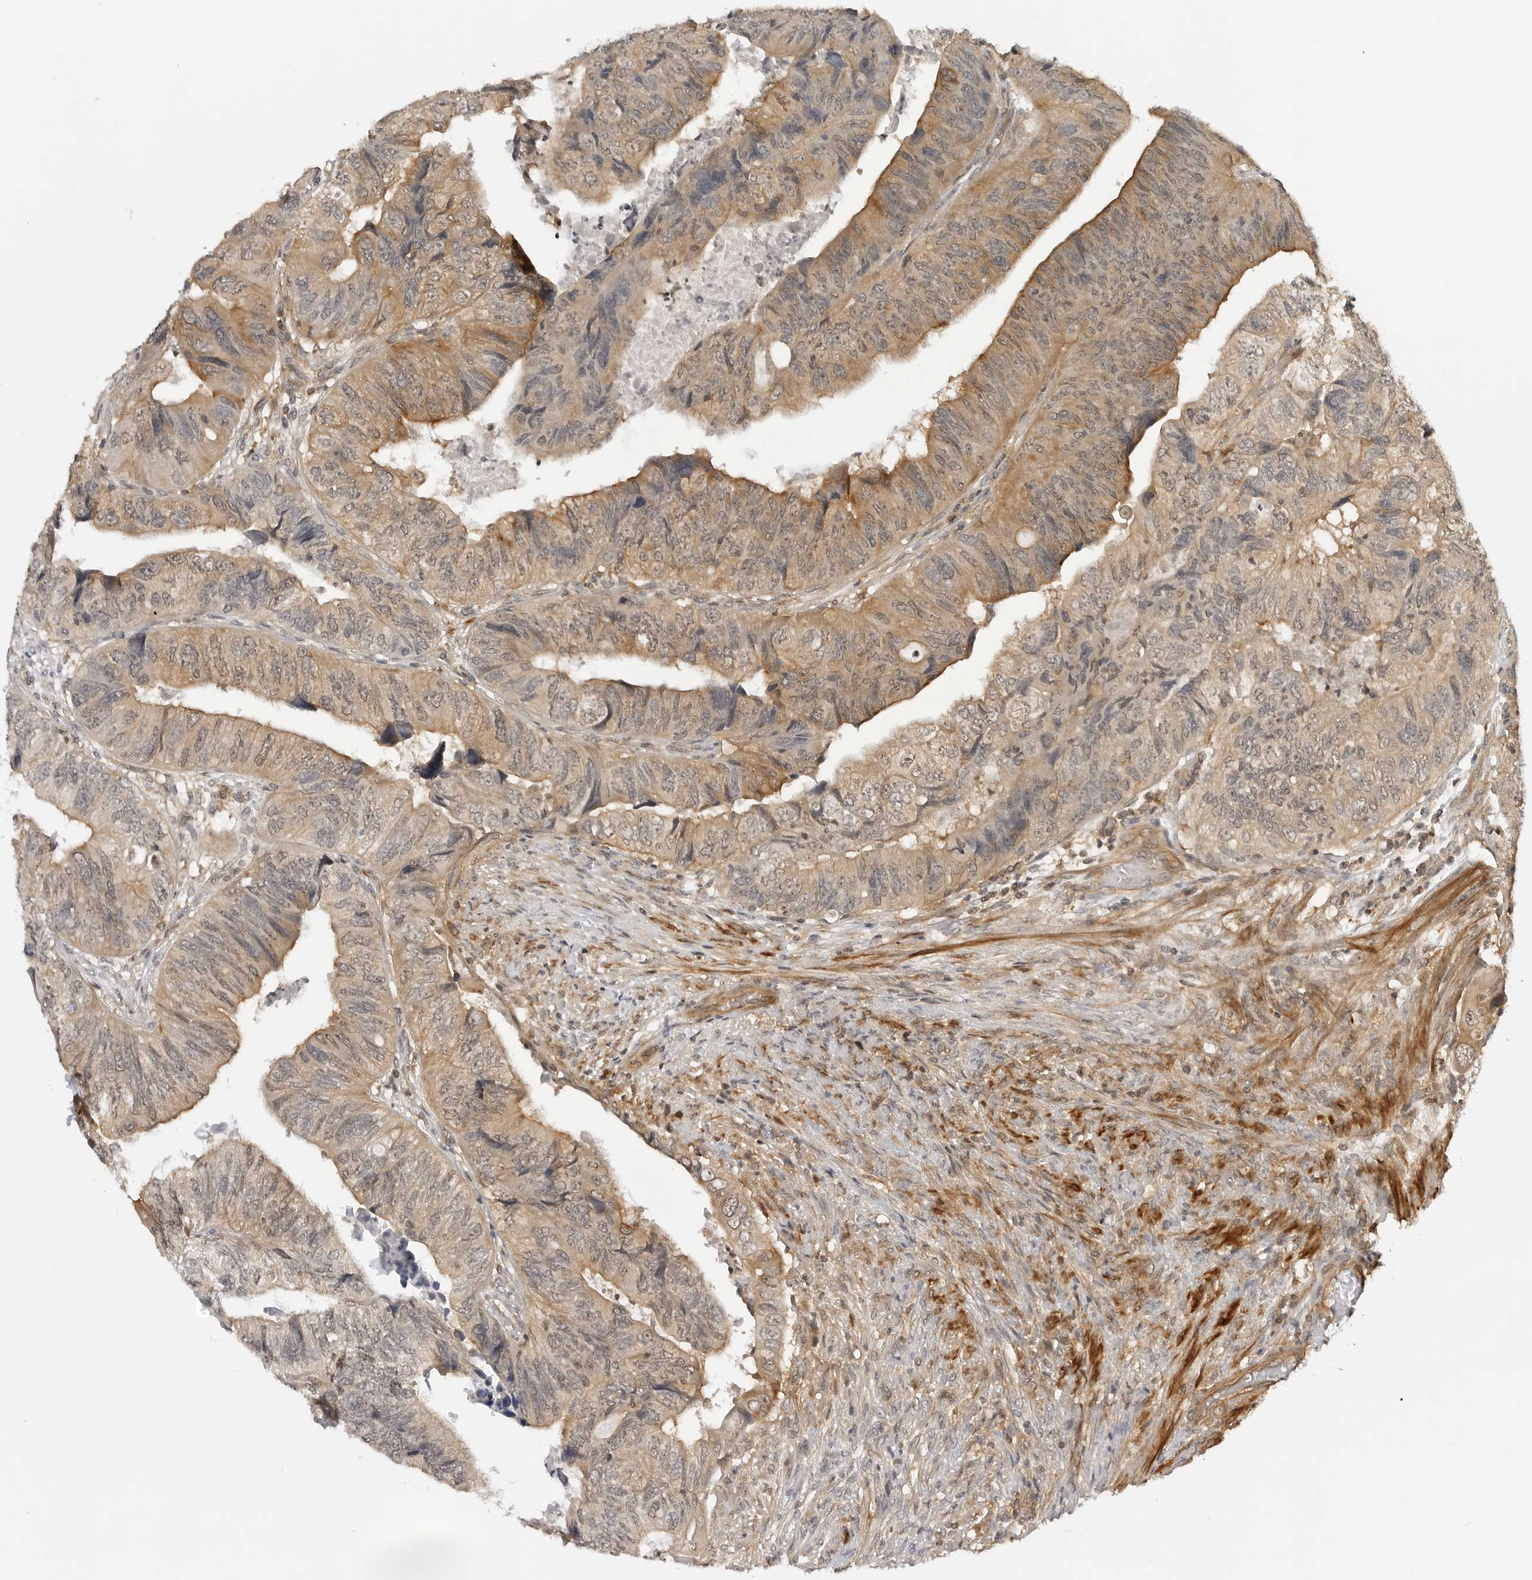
{"staining": {"intensity": "moderate", "quantity": "25%-75%", "location": "cytoplasmic/membranous"}, "tissue": "colorectal cancer", "cell_type": "Tumor cells", "image_type": "cancer", "snomed": [{"axis": "morphology", "description": "Adenocarcinoma, NOS"}, {"axis": "topography", "description": "Rectum"}], "caption": "Immunohistochemistry (IHC) histopathology image of neoplastic tissue: human adenocarcinoma (colorectal) stained using immunohistochemistry reveals medium levels of moderate protein expression localized specifically in the cytoplasmic/membranous of tumor cells, appearing as a cytoplasmic/membranous brown color.", "gene": "MAP2K5", "patient": {"sex": "male", "age": 63}}